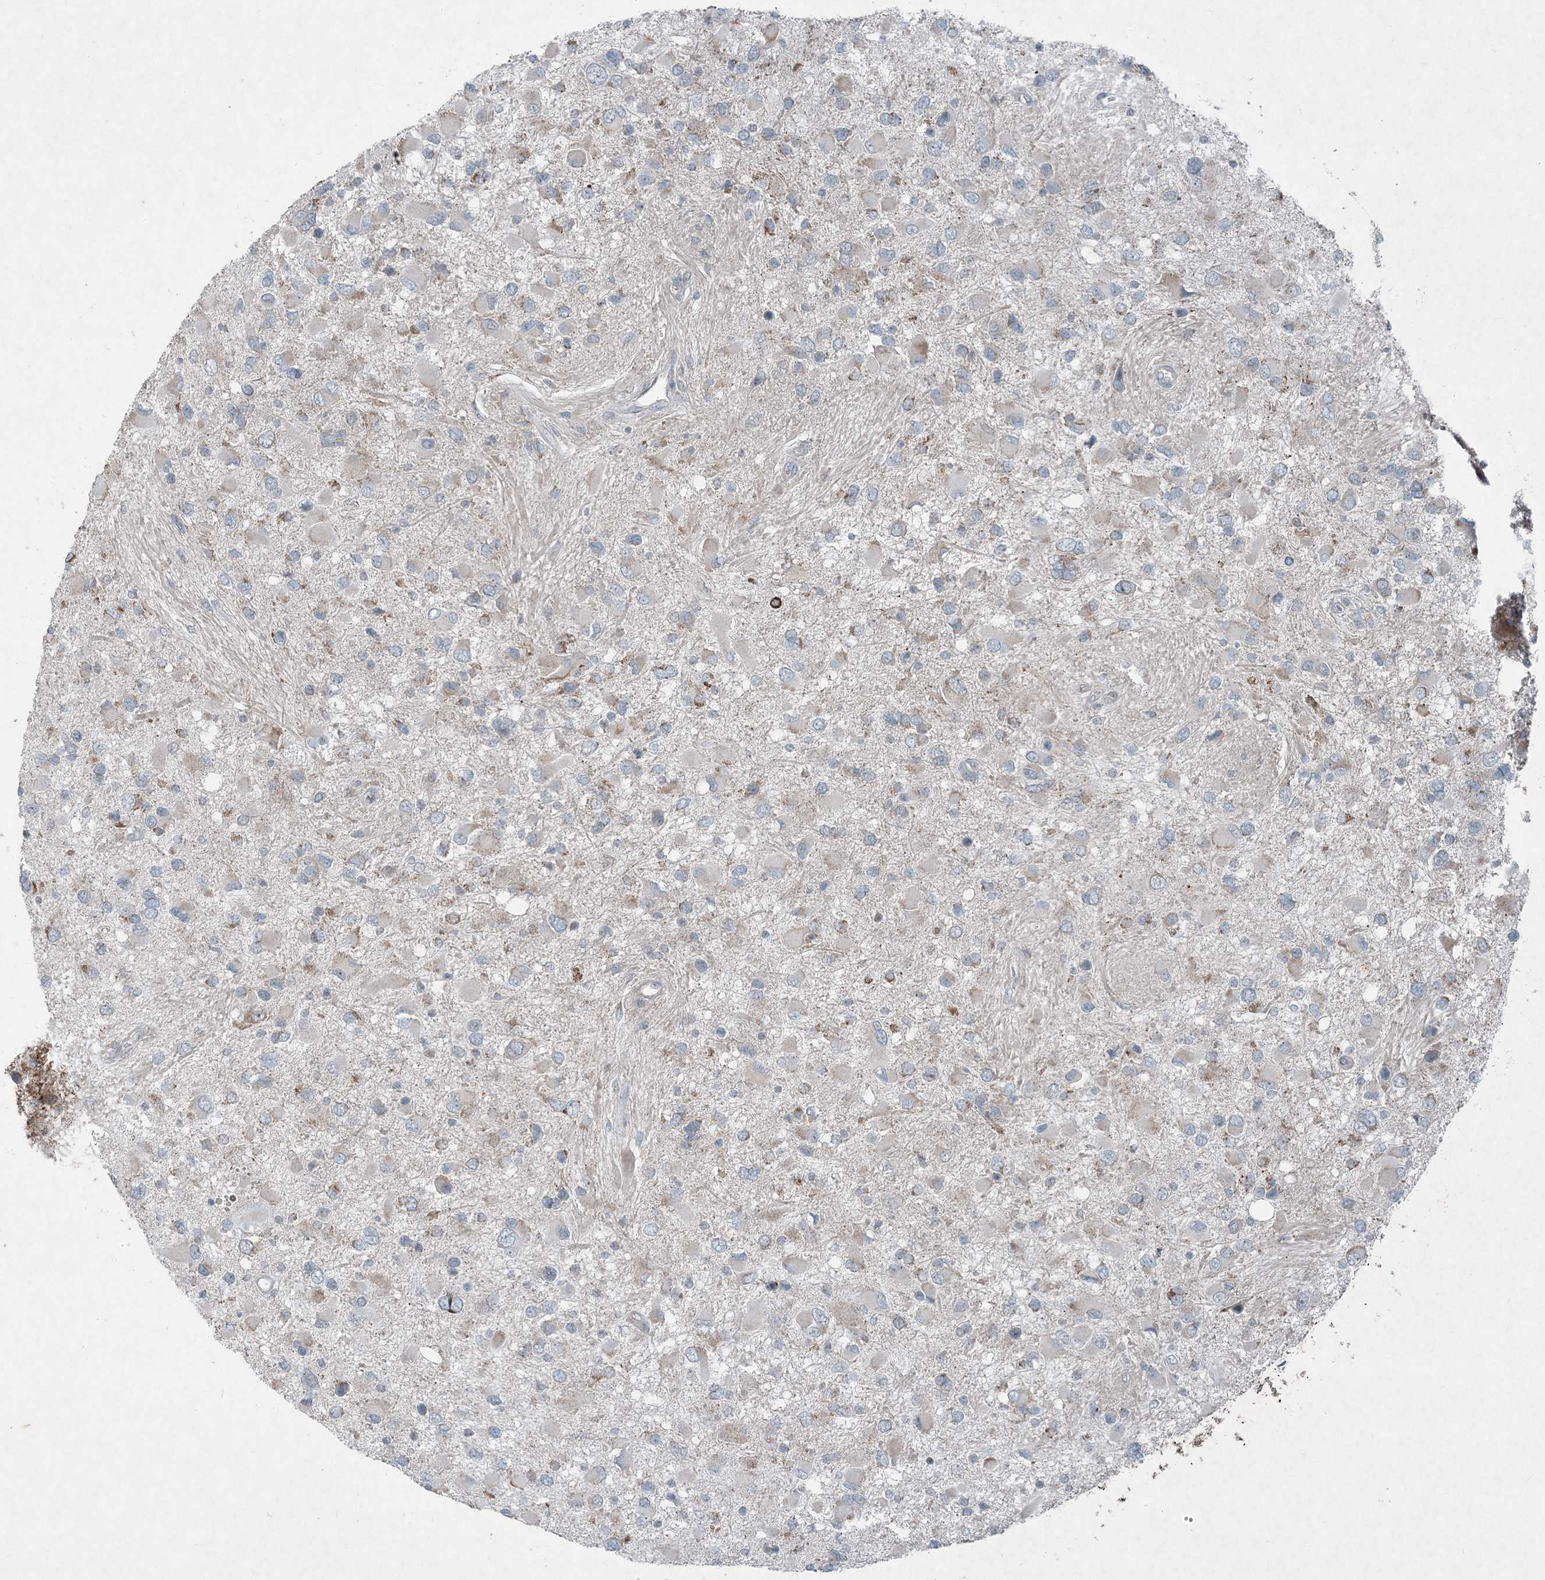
{"staining": {"intensity": "negative", "quantity": "none", "location": "none"}, "tissue": "glioma", "cell_type": "Tumor cells", "image_type": "cancer", "snomed": [{"axis": "morphology", "description": "Glioma, malignant, High grade"}, {"axis": "topography", "description": "Brain"}], "caption": "The IHC image has no significant staining in tumor cells of malignant high-grade glioma tissue. (Immunohistochemistry (ihc), brightfield microscopy, high magnification).", "gene": "PC", "patient": {"sex": "male", "age": 53}}